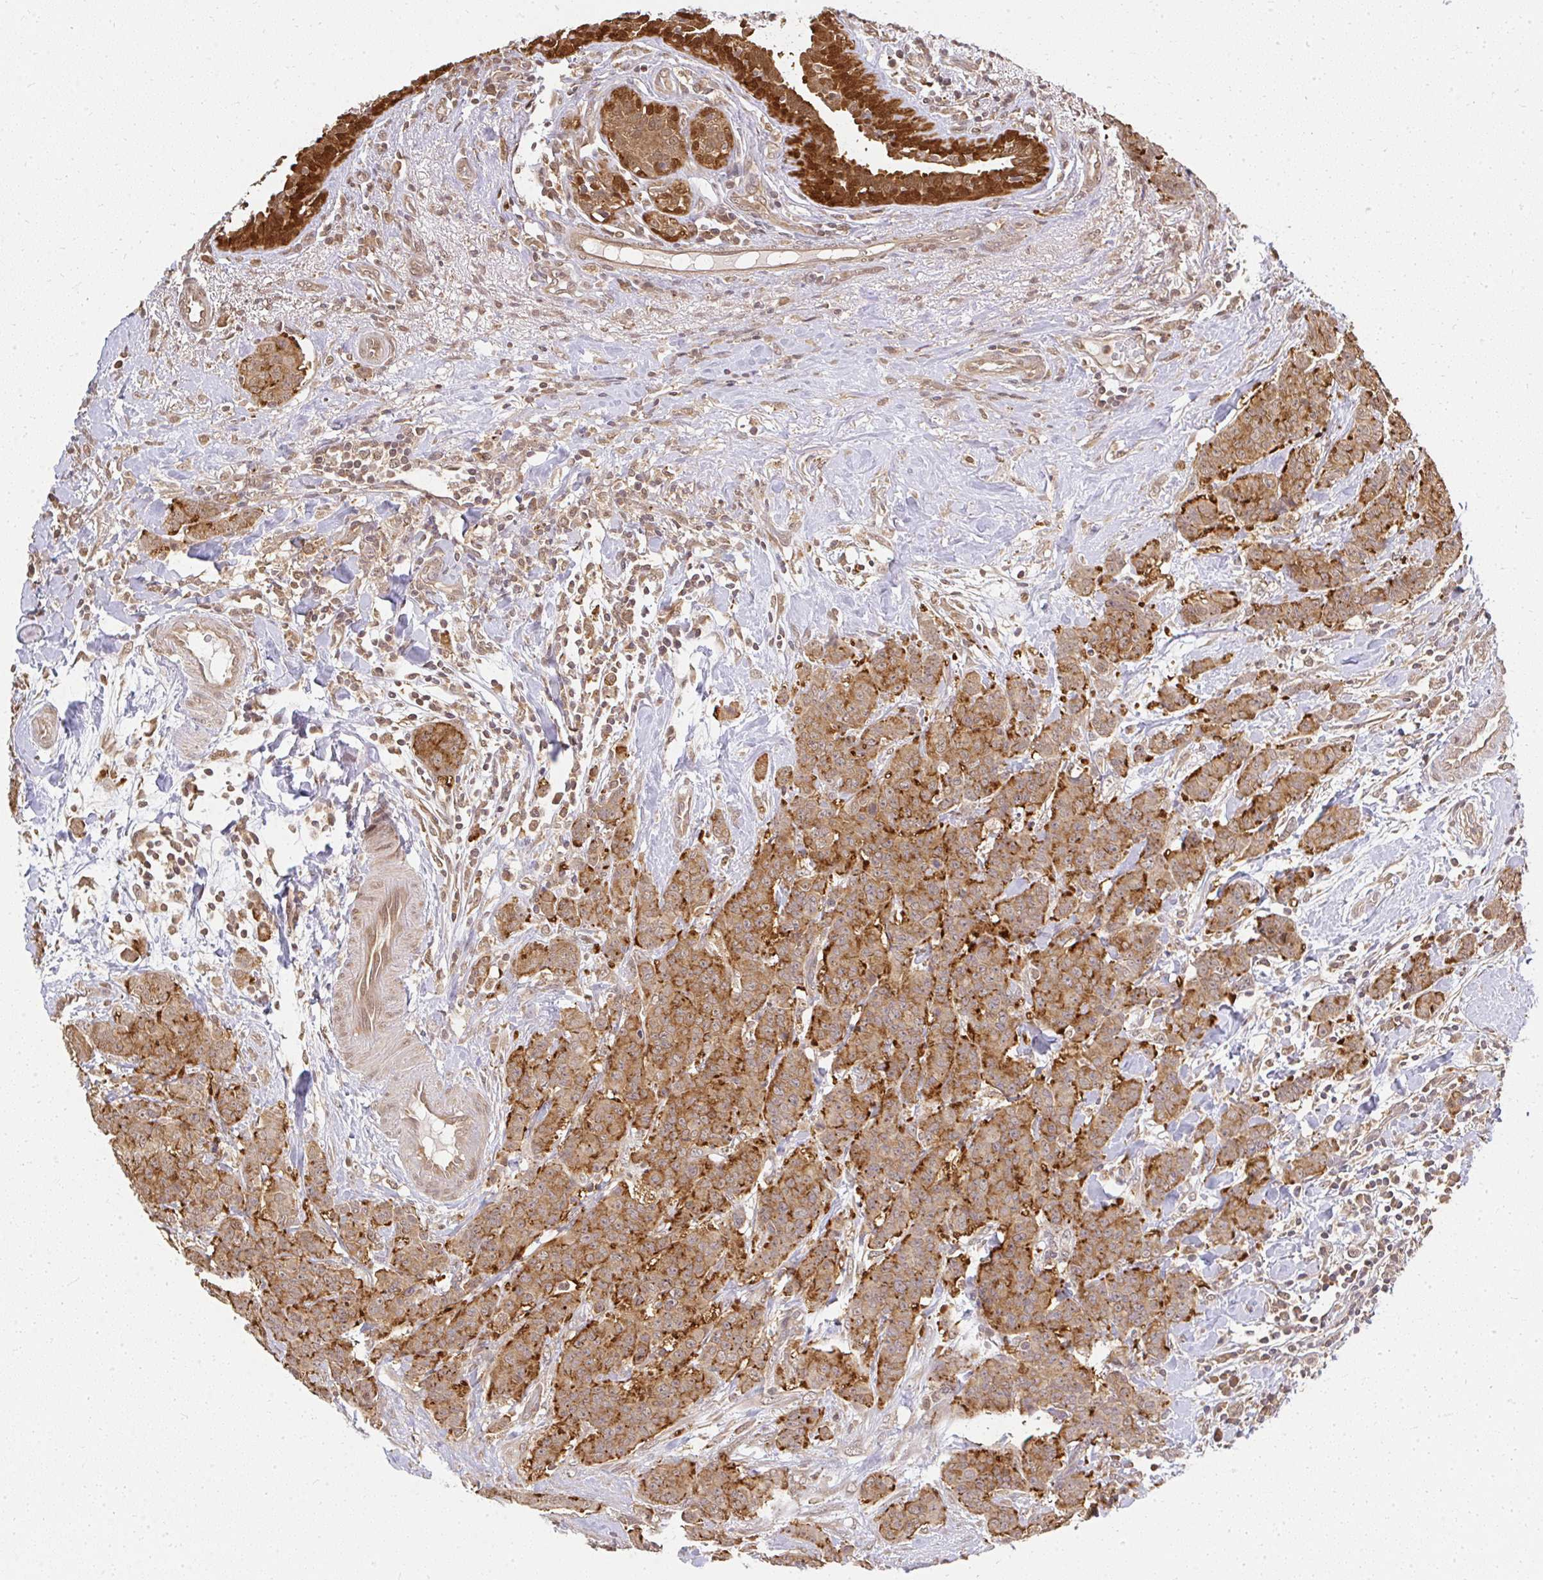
{"staining": {"intensity": "strong", "quantity": ">75%", "location": "cytoplasmic/membranous"}, "tissue": "breast cancer", "cell_type": "Tumor cells", "image_type": "cancer", "snomed": [{"axis": "morphology", "description": "Duct carcinoma"}, {"axis": "topography", "description": "Breast"}], "caption": "Immunohistochemical staining of human breast cancer (infiltrating ductal carcinoma) reveals high levels of strong cytoplasmic/membranous staining in approximately >75% of tumor cells.", "gene": "LARS2", "patient": {"sex": "female", "age": 40}}